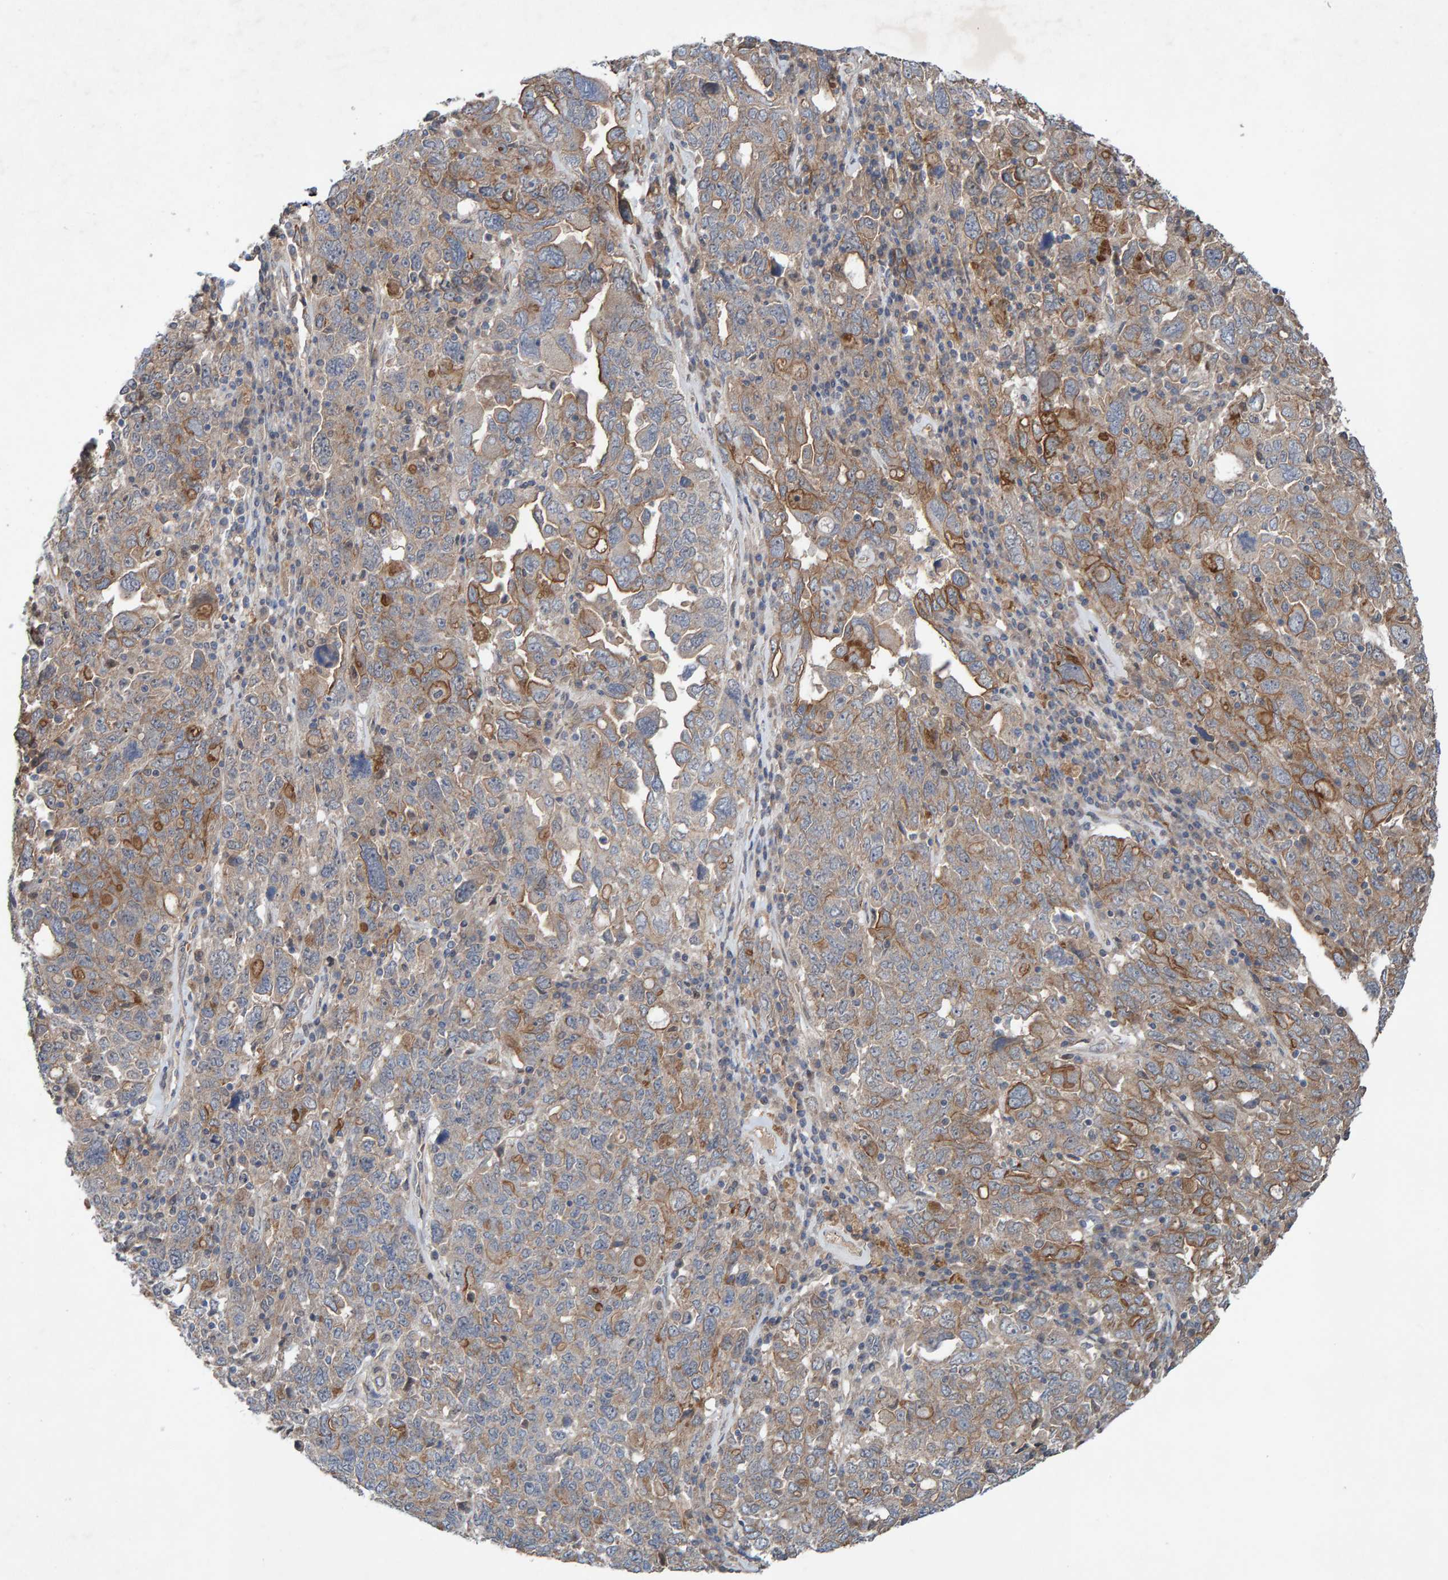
{"staining": {"intensity": "moderate", "quantity": "25%-75%", "location": "cytoplasmic/membranous"}, "tissue": "ovarian cancer", "cell_type": "Tumor cells", "image_type": "cancer", "snomed": [{"axis": "morphology", "description": "Carcinoma, endometroid"}, {"axis": "topography", "description": "Ovary"}], "caption": "Protein staining shows moderate cytoplasmic/membranous staining in approximately 25%-75% of tumor cells in endometroid carcinoma (ovarian).", "gene": "LRSAM1", "patient": {"sex": "female", "age": 62}}